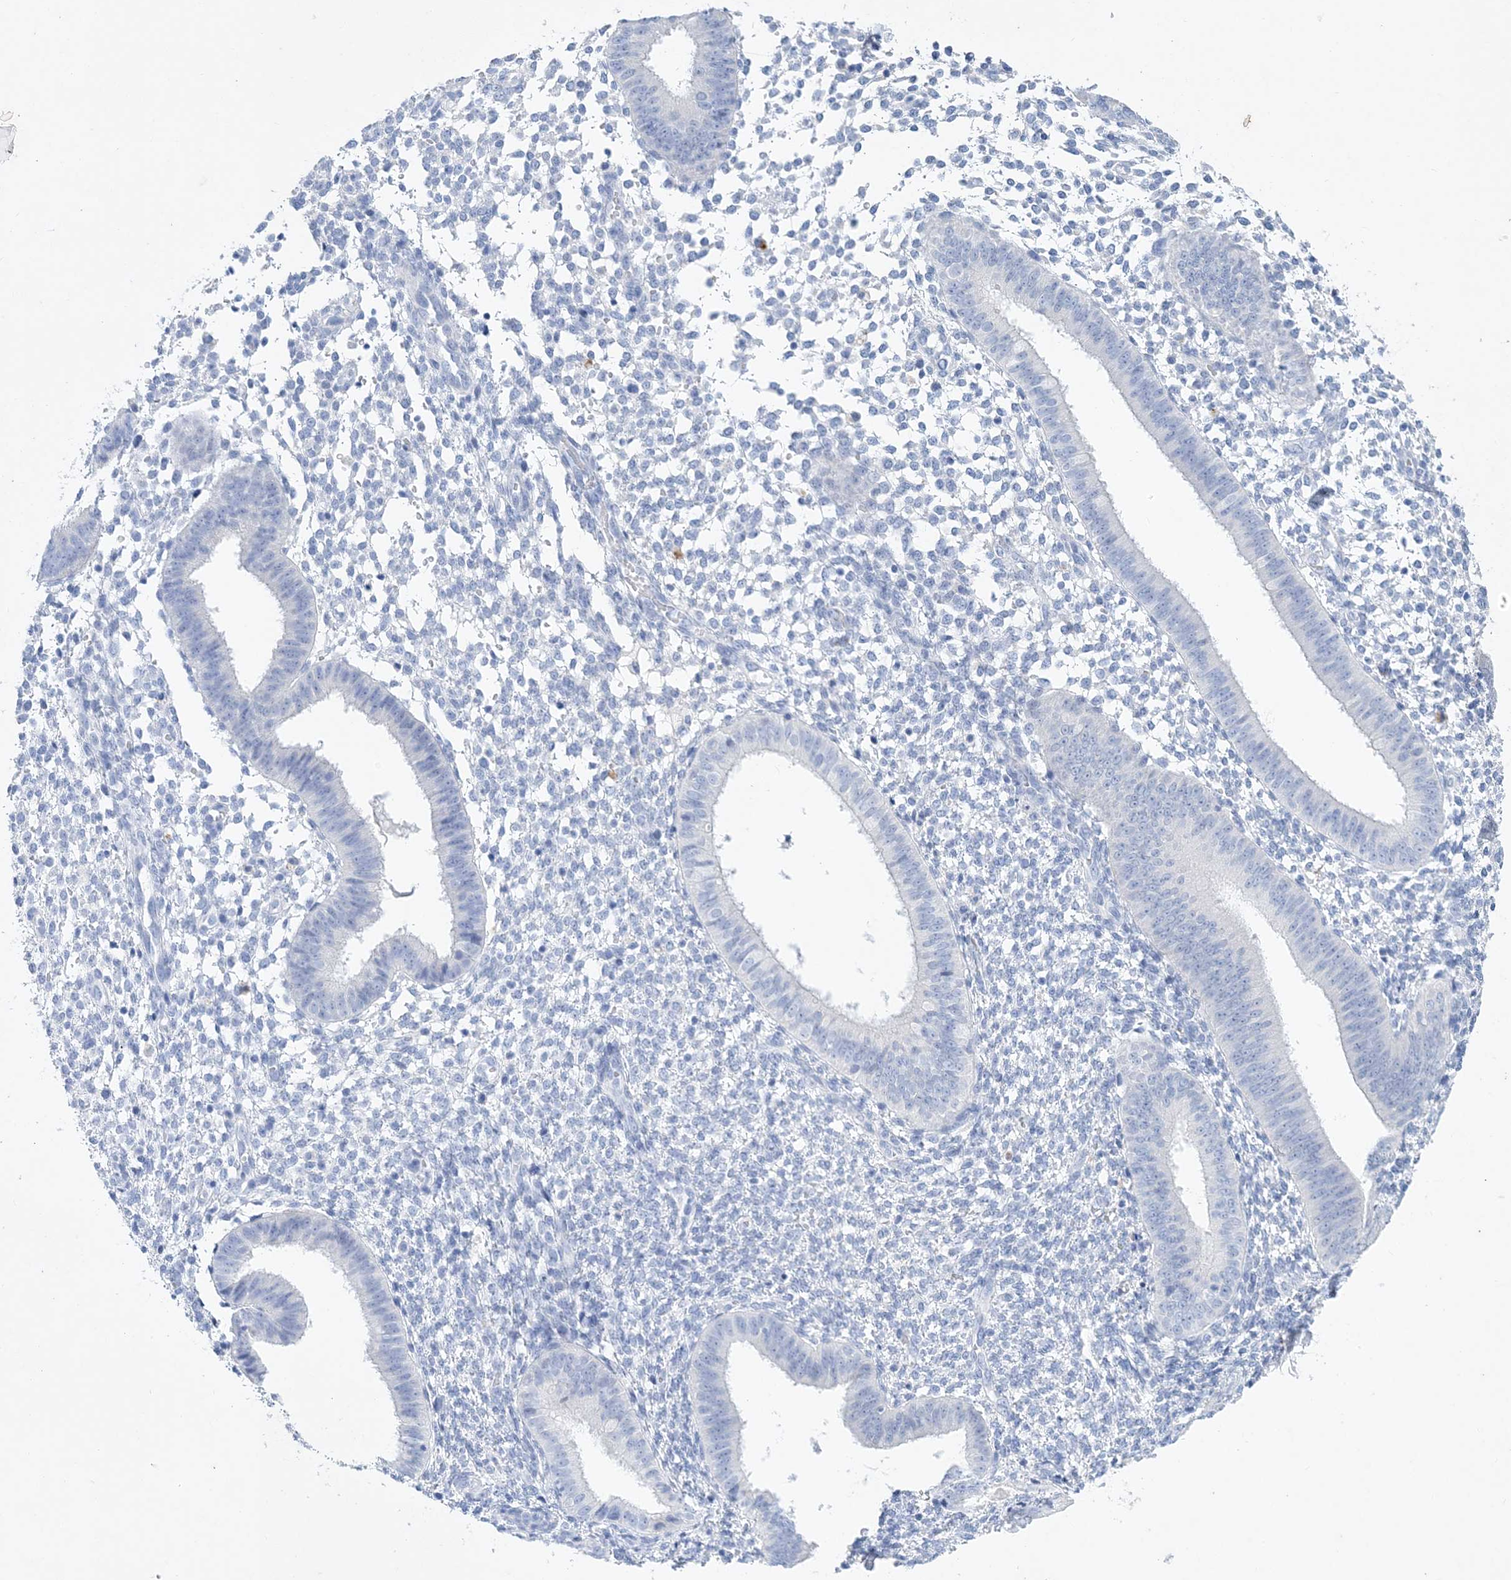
{"staining": {"intensity": "negative", "quantity": "none", "location": "none"}, "tissue": "endometrium", "cell_type": "Cells in endometrial stroma", "image_type": "normal", "snomed": [{"axis": "morphology", "description": "Normal tissue, NOS"}, {"axis": "topography", "description": "Uterus"}, {"axis": "topography", "description": "Endometrium"}], "caption": "DAB immunohistochemical staining of benign human endometrium shows no significant positivity in cells in endometrial stroma. Brightfield microscopy of IHC stained with DAB (3,3'-diaminobenzidine) (brown) and hematoxylin (blue), captured at high magnification.", "gene": "COPS8", "patient": {"sex": "female", "age": 48}}